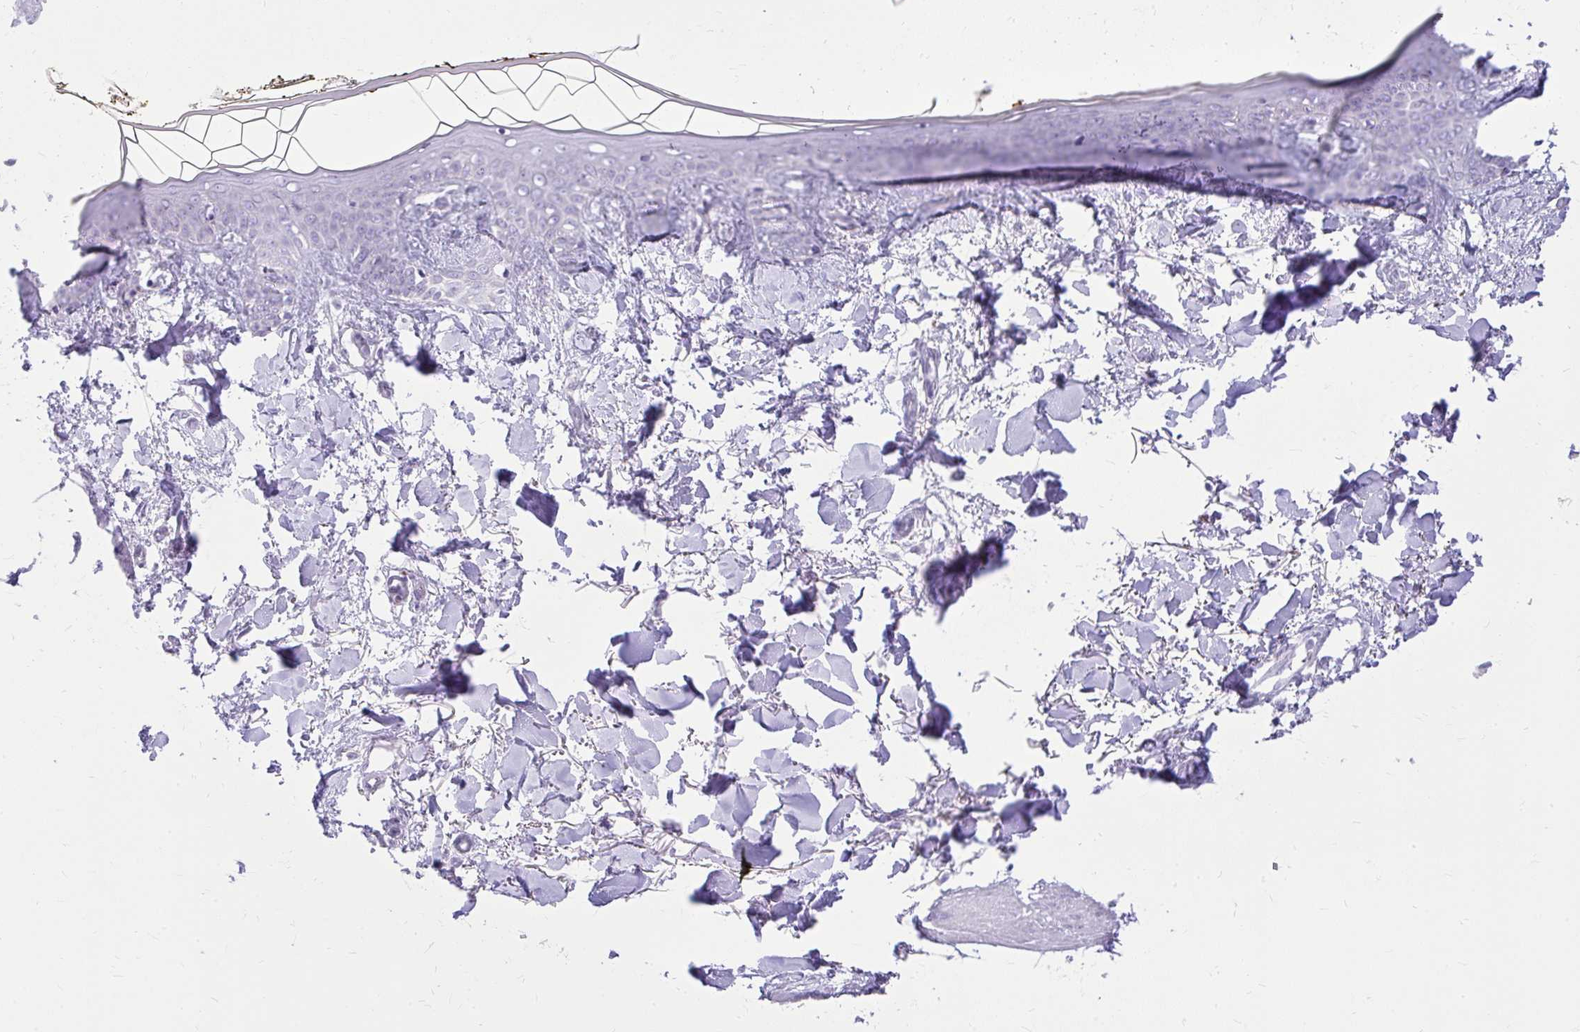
{"staining": {"intensity": "negative", "quantity": "none", "location": "none"}, "tissue": "skin", "cell_type": "Fibroblasts", "image_type": "normal", "snomed": [{"axis": "morphology", "description": "Normal tissue, NOS"}, {"axis": "topography", "description": "Skin"}], "caption": "Immunohistochemistry of unremarkable skin displays no expression in fibroblasts. The staining is performed using DAB brown chromogen with nuclei counter-stained in using hematoxylin.", "gene": "PRAP1", "patient": {"sex": "female", "age": 34}}